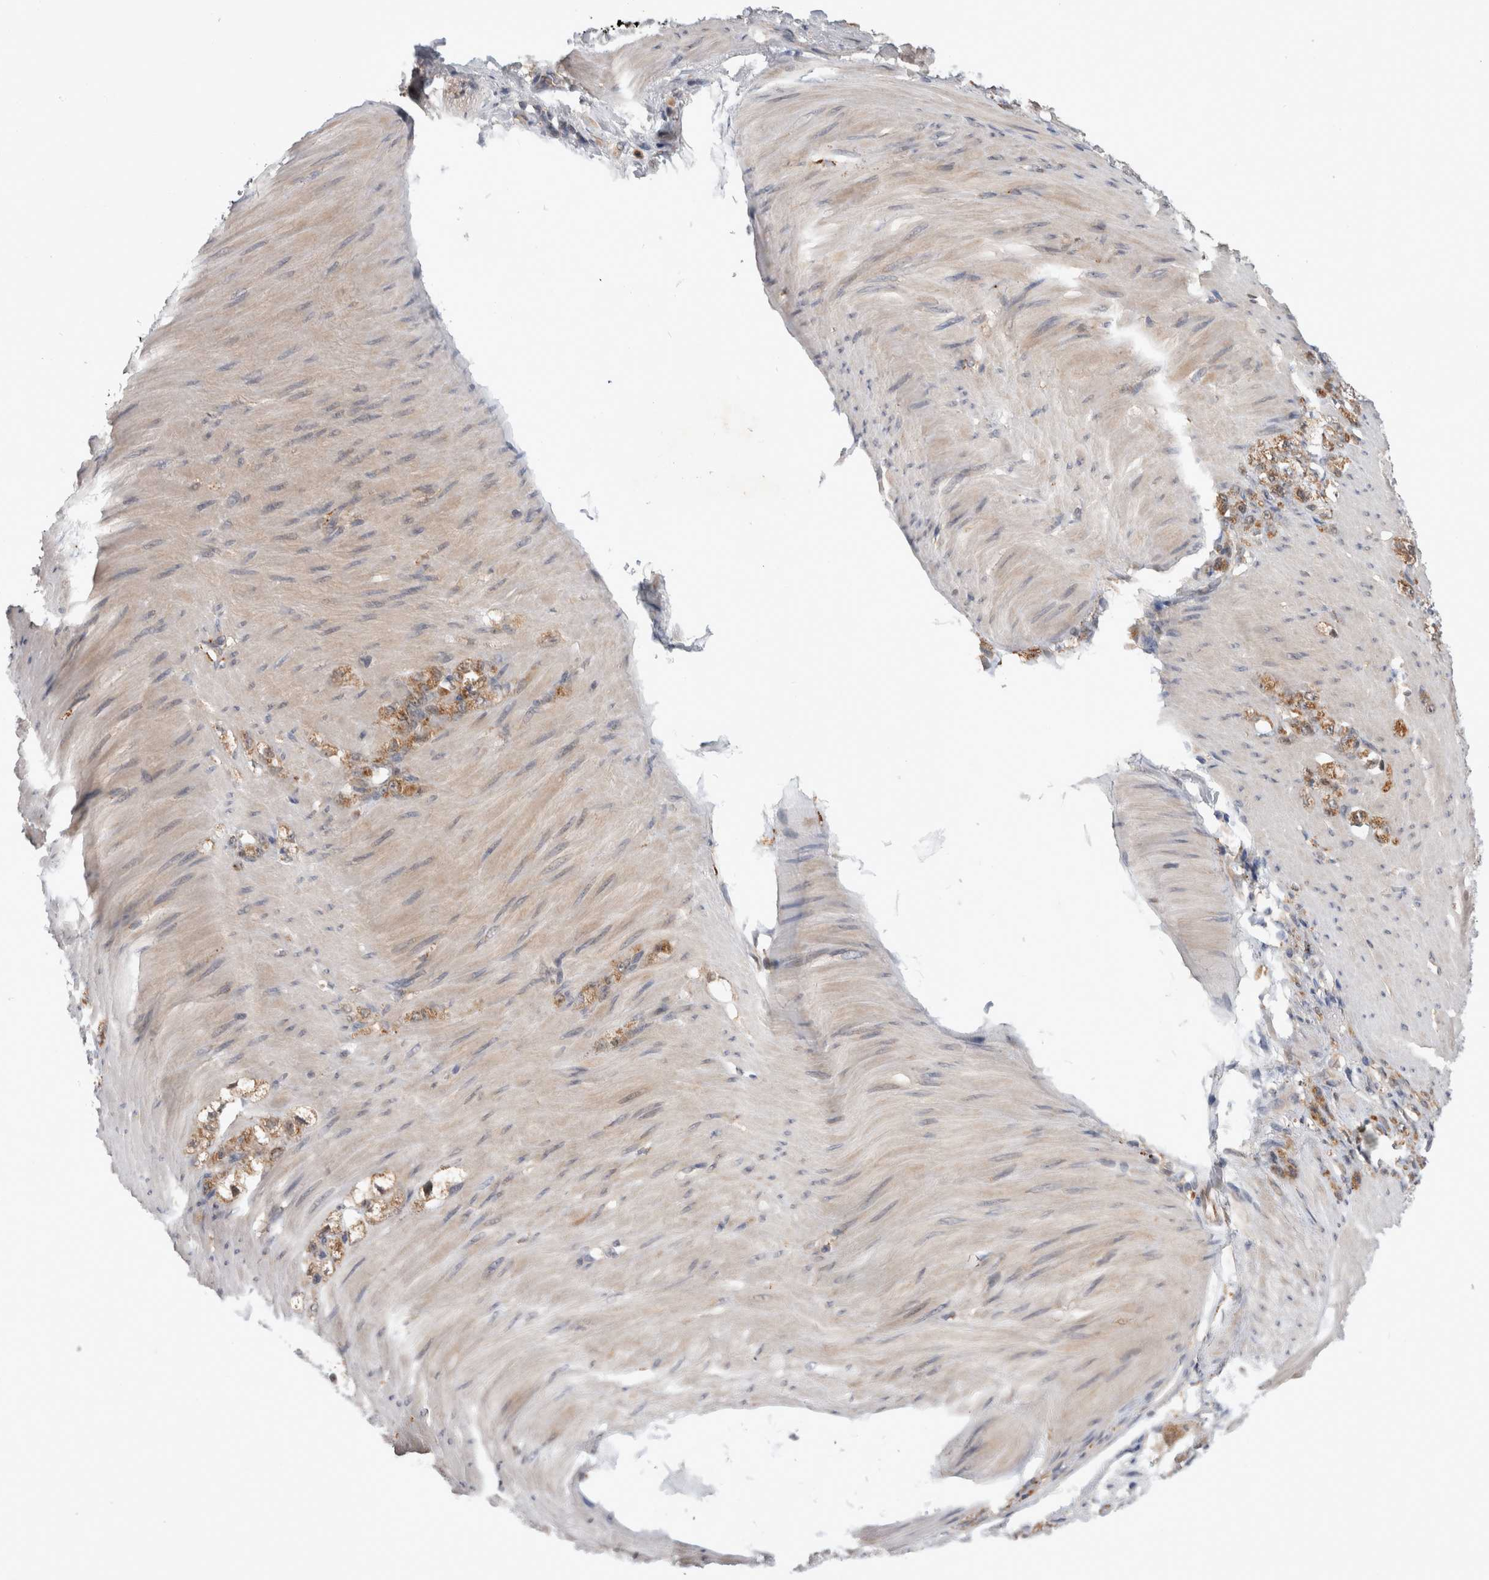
{"staining": {"intensity": "moderate", "quantity": ">75%", "location": "cytoplasmic/membranous"}, "tissue": "stomach cancer", "cell_type": "Tumor cells", "image_type": "cancer", "snomed": [{"axis": "morphology", "description": "Normal tissue, NOS"}, {"axis": "morphology", "description": "Adenocarcinoma, NOS"}, {"axis": "topography", "description": "Stomach"}], "caption": "This is an image of immunohistochemistry (IHC) staining of stomach adenocarcinoma, which shows moderate expression in the cytoplasmic/membranous of tumor cells.", "gene": "MRPL37", "patient": {"sex": "male", "age": 82}}